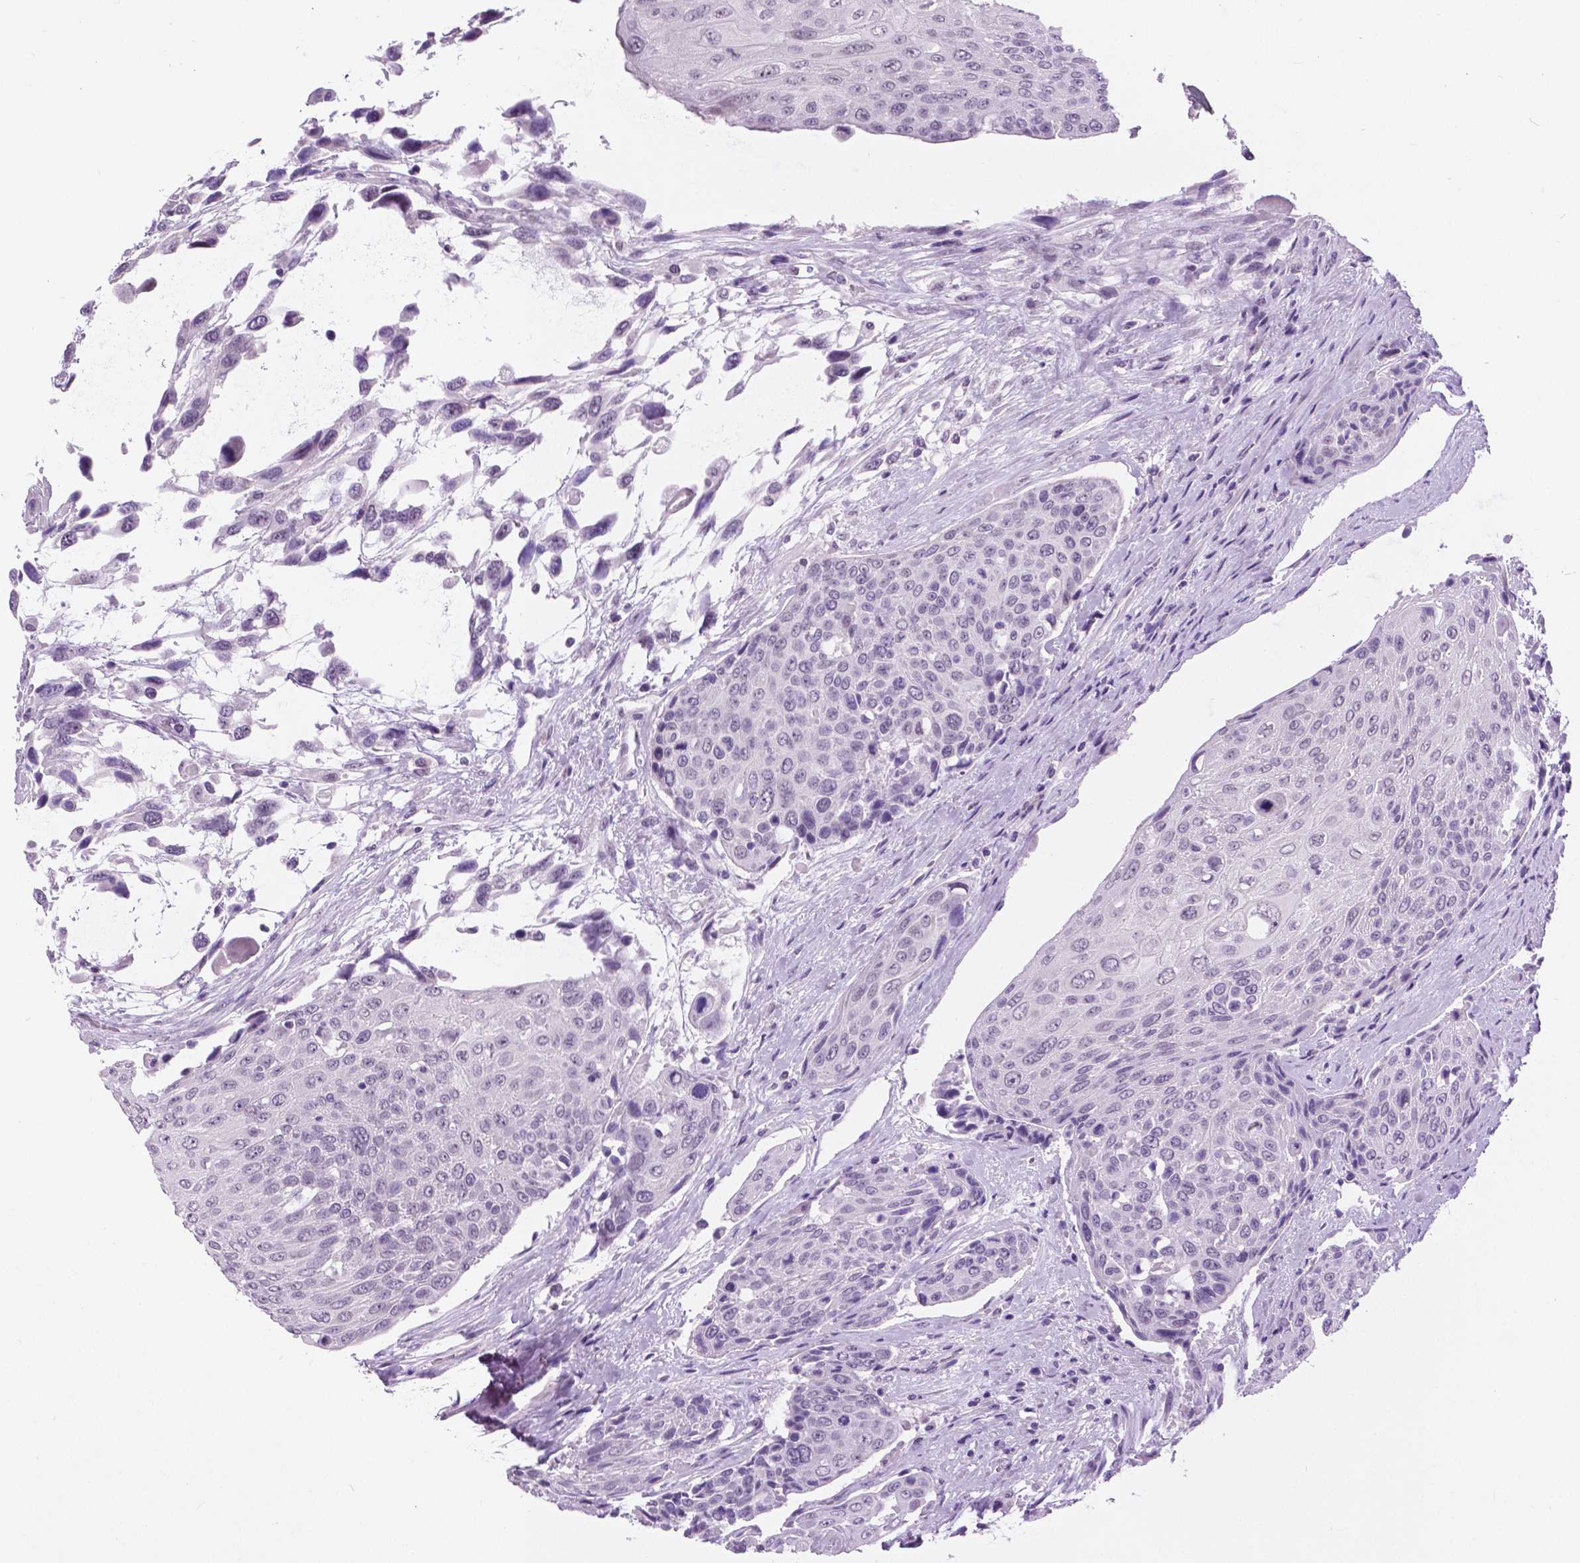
{"staining": {"intensity": "negative", "quantity": "none", "location": "none"}, "tissue": "urothelial cancer", "cell_type": "Tumor cells", "image_type": "cancer", "snomed": [{"axis": "morphology", "description": "Urothelial carcinoma, High grade"}, {"axis": "topography", "description": "Urinary bladder"}], "caption": "The image exhibits no significant expression in tumor cells of urothelial cancer.", "gene": "MYOM1", "patient": {"sex": "female", "age": 70}}